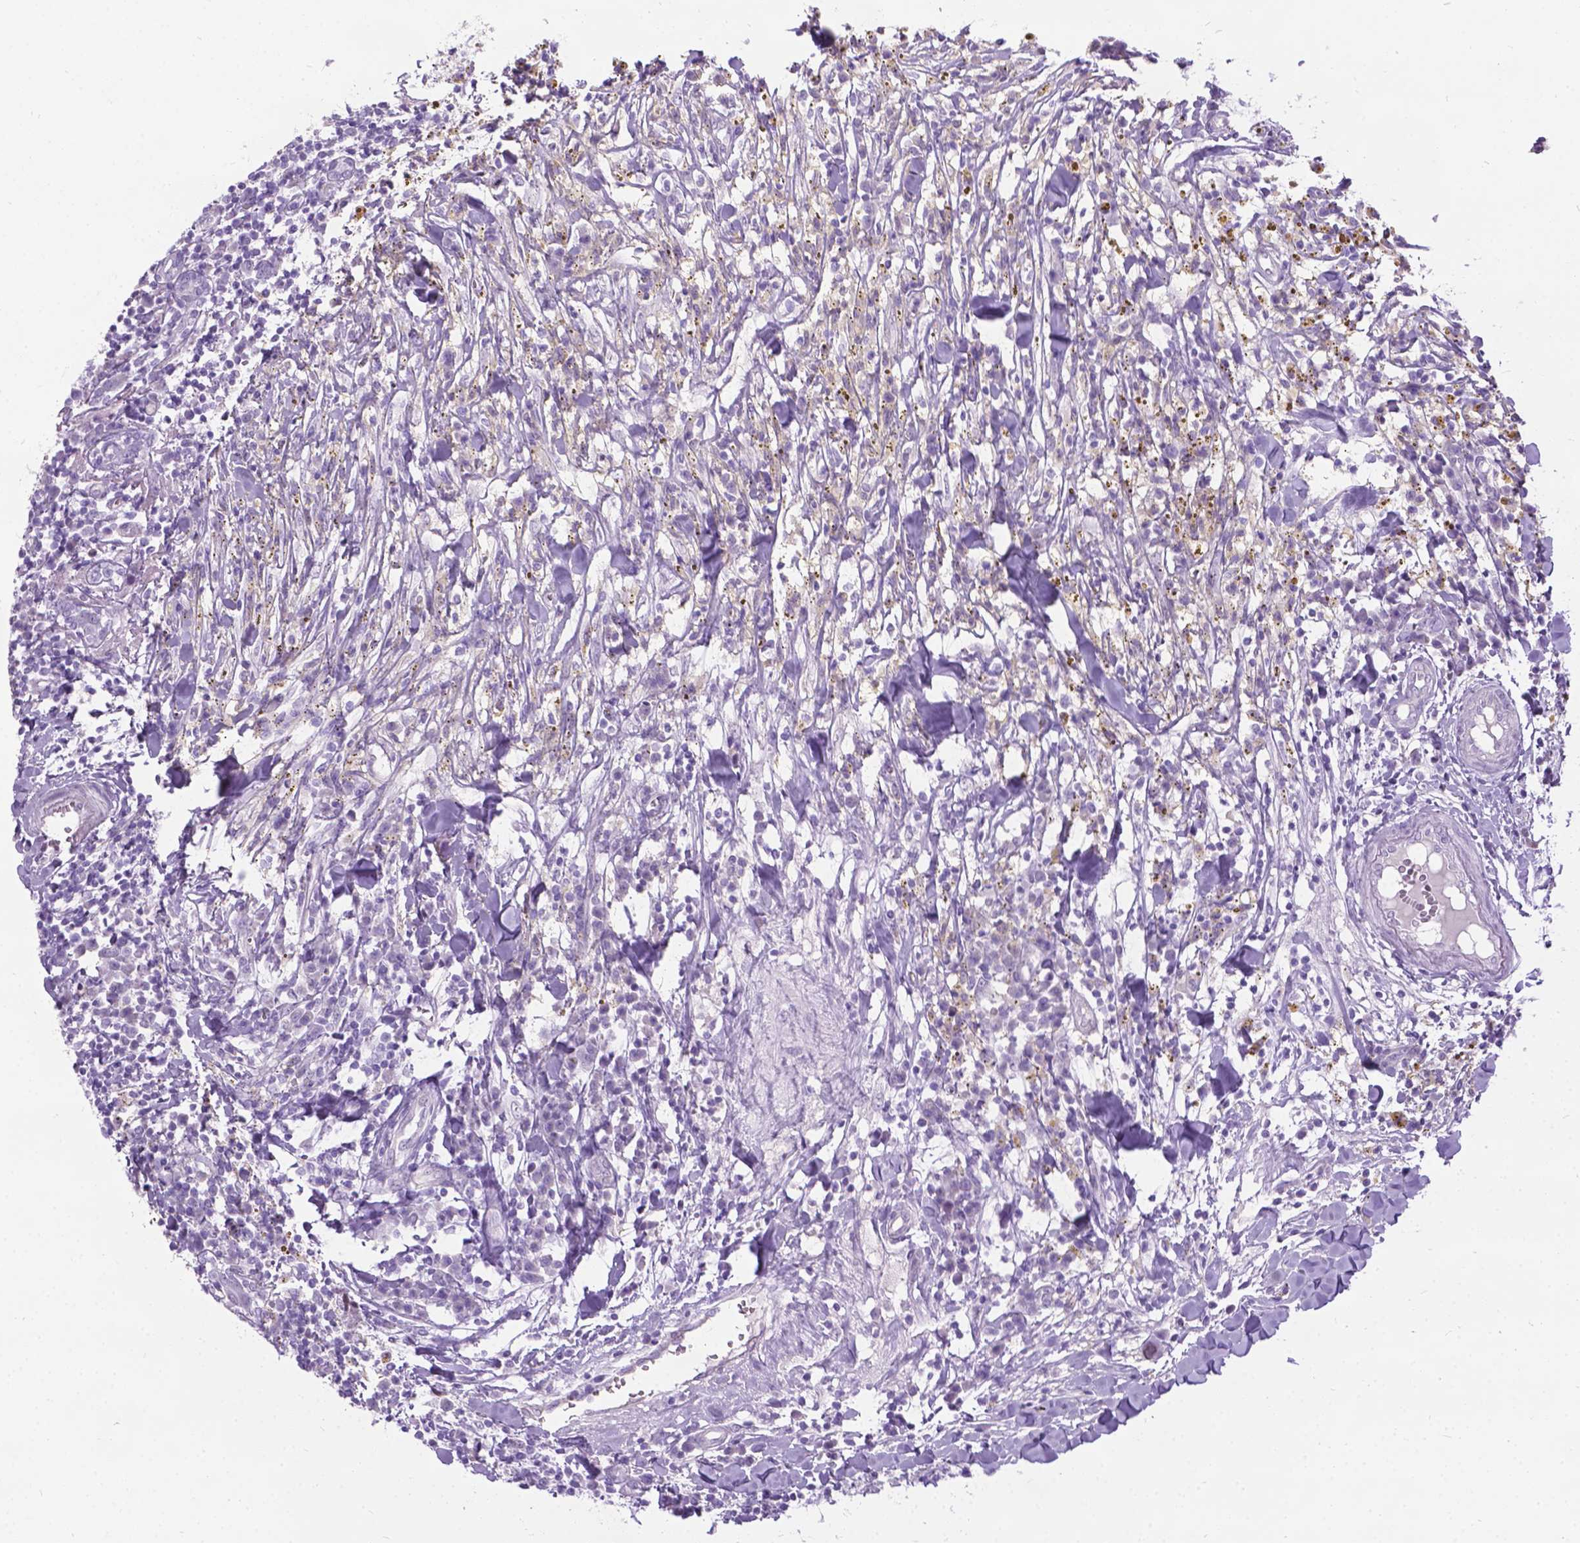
{"staining": {"intensity": "negative", "quantity": "none", "location": "none"}, "tissue": "breast cancer", "cell_type": "Tumor cells", "image_type": "cancer", "snomed": [{"axis": "morphology", "description": "Duct carcinoma"}, {"axis": "topography", "description": "Breast"}], "caption": "Immunohistochemistry image of breast cancer stained for a protein (brown), which shows no positivity in tumor cells.", "gene": "PROB1", "patient": {"sex": "female", "age": 30}}